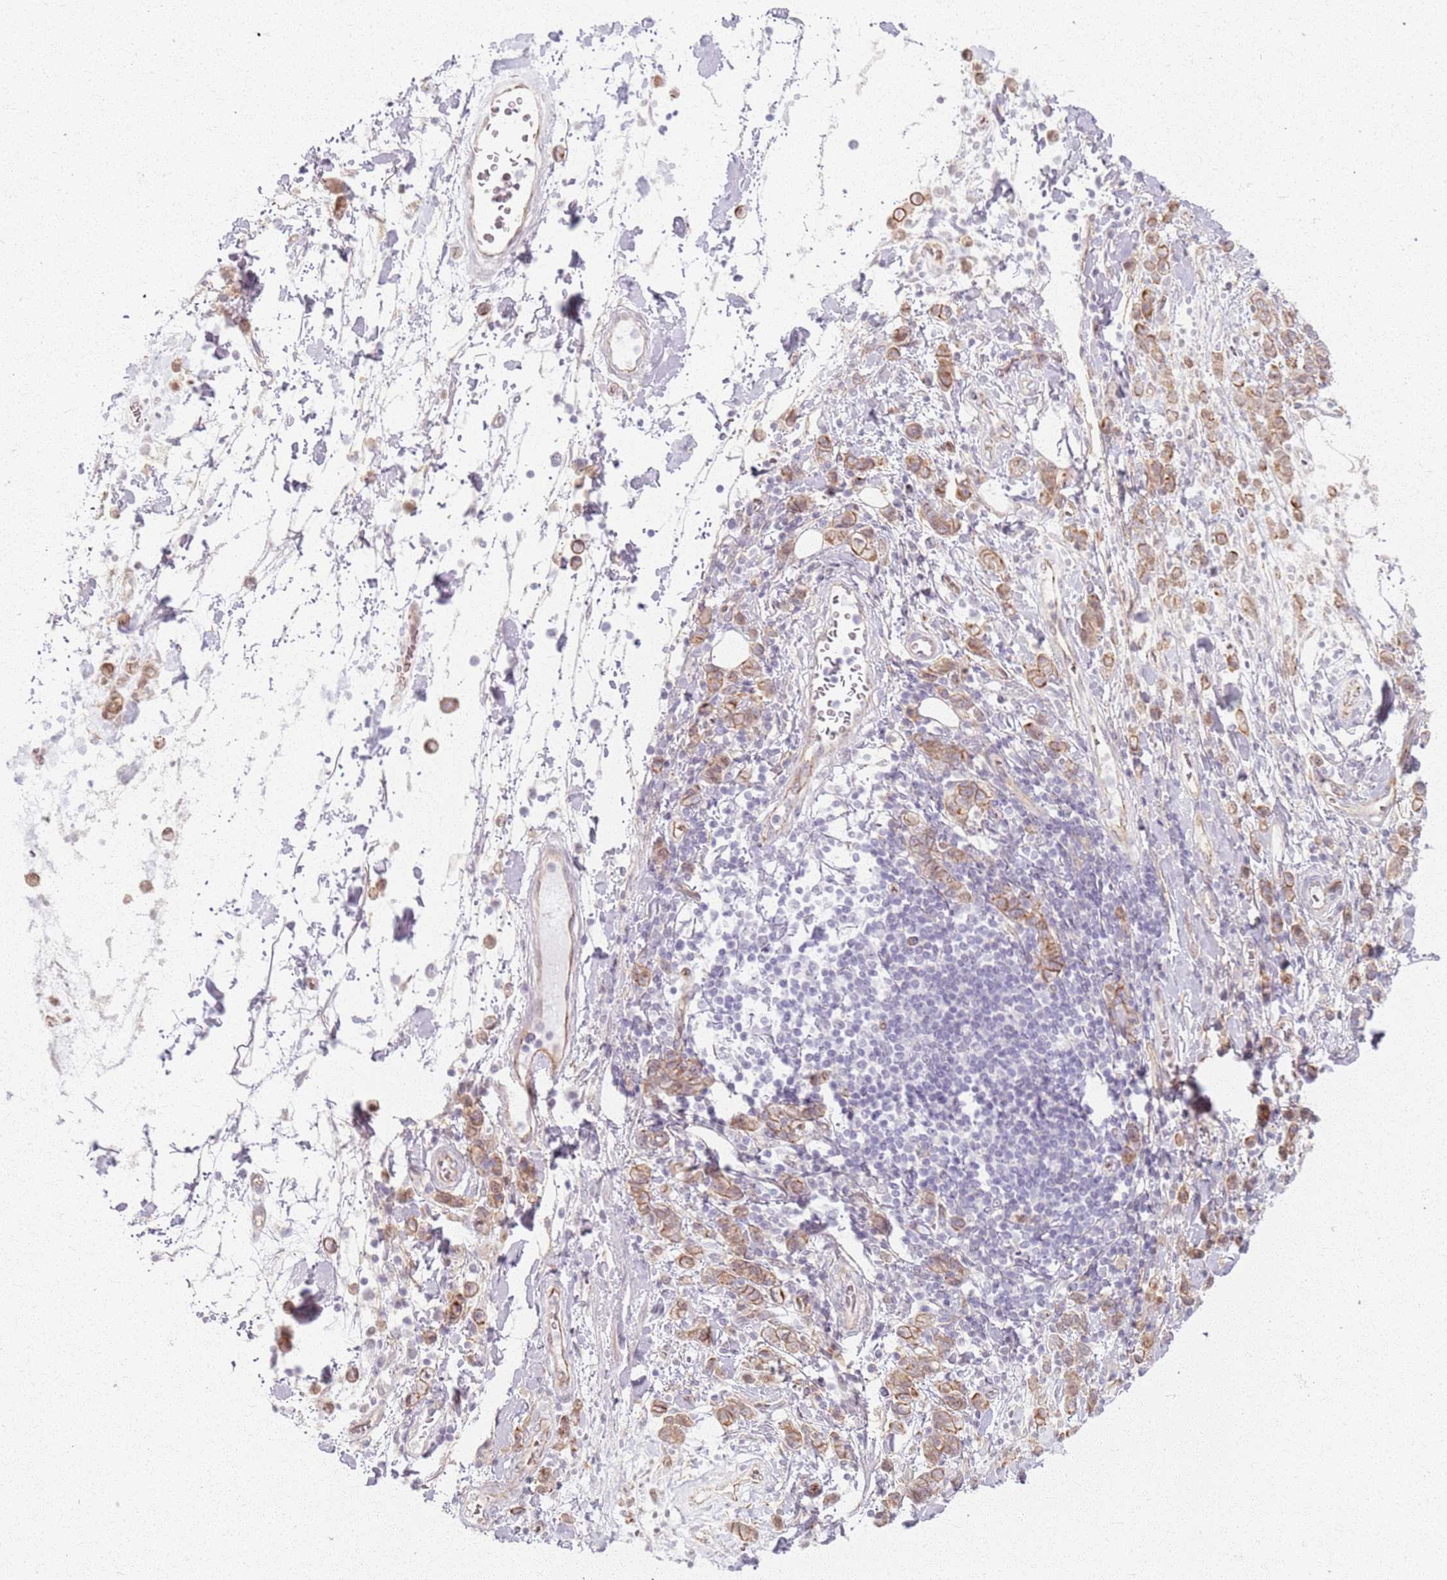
{"staining": {"intensity": "moderate", "quantity": ">75%", "location": "cytoplasmic/membranous"}, "tissue": "stomach cancer", "cell_type": "Tumor cells", "image_type": "cancer", "snomed": [{"axis": "morphology", "description": "Adenocarcinoma, NOS"}, {"axis": "topography", "description": "Stomach"}], "caption": "Brown immunohistochemical staining in stomach cancer reveals moderate cytoplasmic/membranous expression in approximately >75% of tumor cells.", "gene": "KCNA5", "patient": {"sex": "male", "age": 77}}